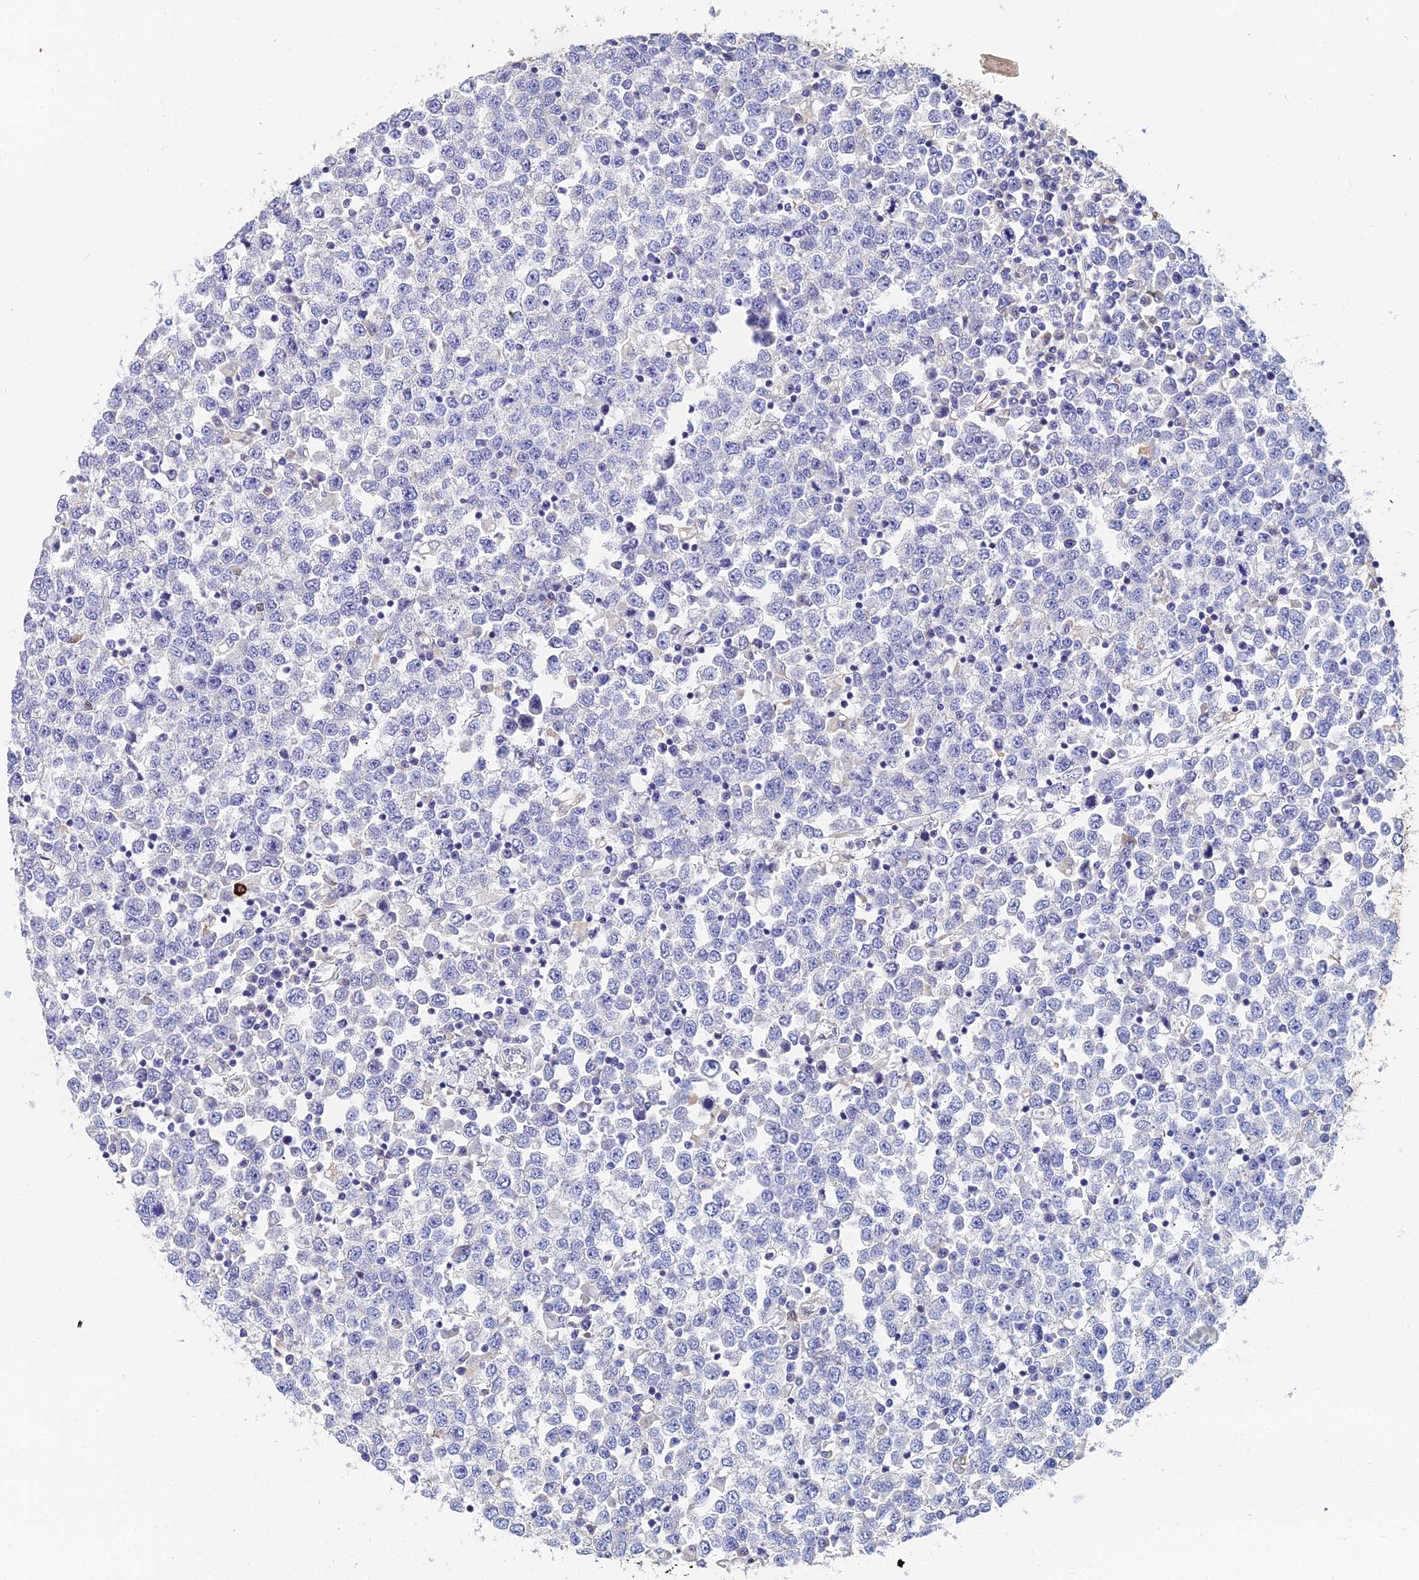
{"staining": {"intensity": "negative", "quantity": "none", "location": "none"}, "tissue": "testis cancer", "cell_type": "Tumor cells", "image_type": "cancer", "snomed": [{"axis": "morphology", "description": "Seminoma, NOS"}, {"axis": "topography", "description": "Testis"}], "caption": "IHC image of neoplastic tissue: testis cancer stained with DAB (3,3'-diaminobenzidine) displays no significant protein positivity in tumor cells. (Stains: DAB immunohistochemistry with hematoxylin counter stain, Microscopy: brightfield microscopy at high magnification).", "gene": "ENSG00000268674", "patient": {"sex": "male", "age": 65}}